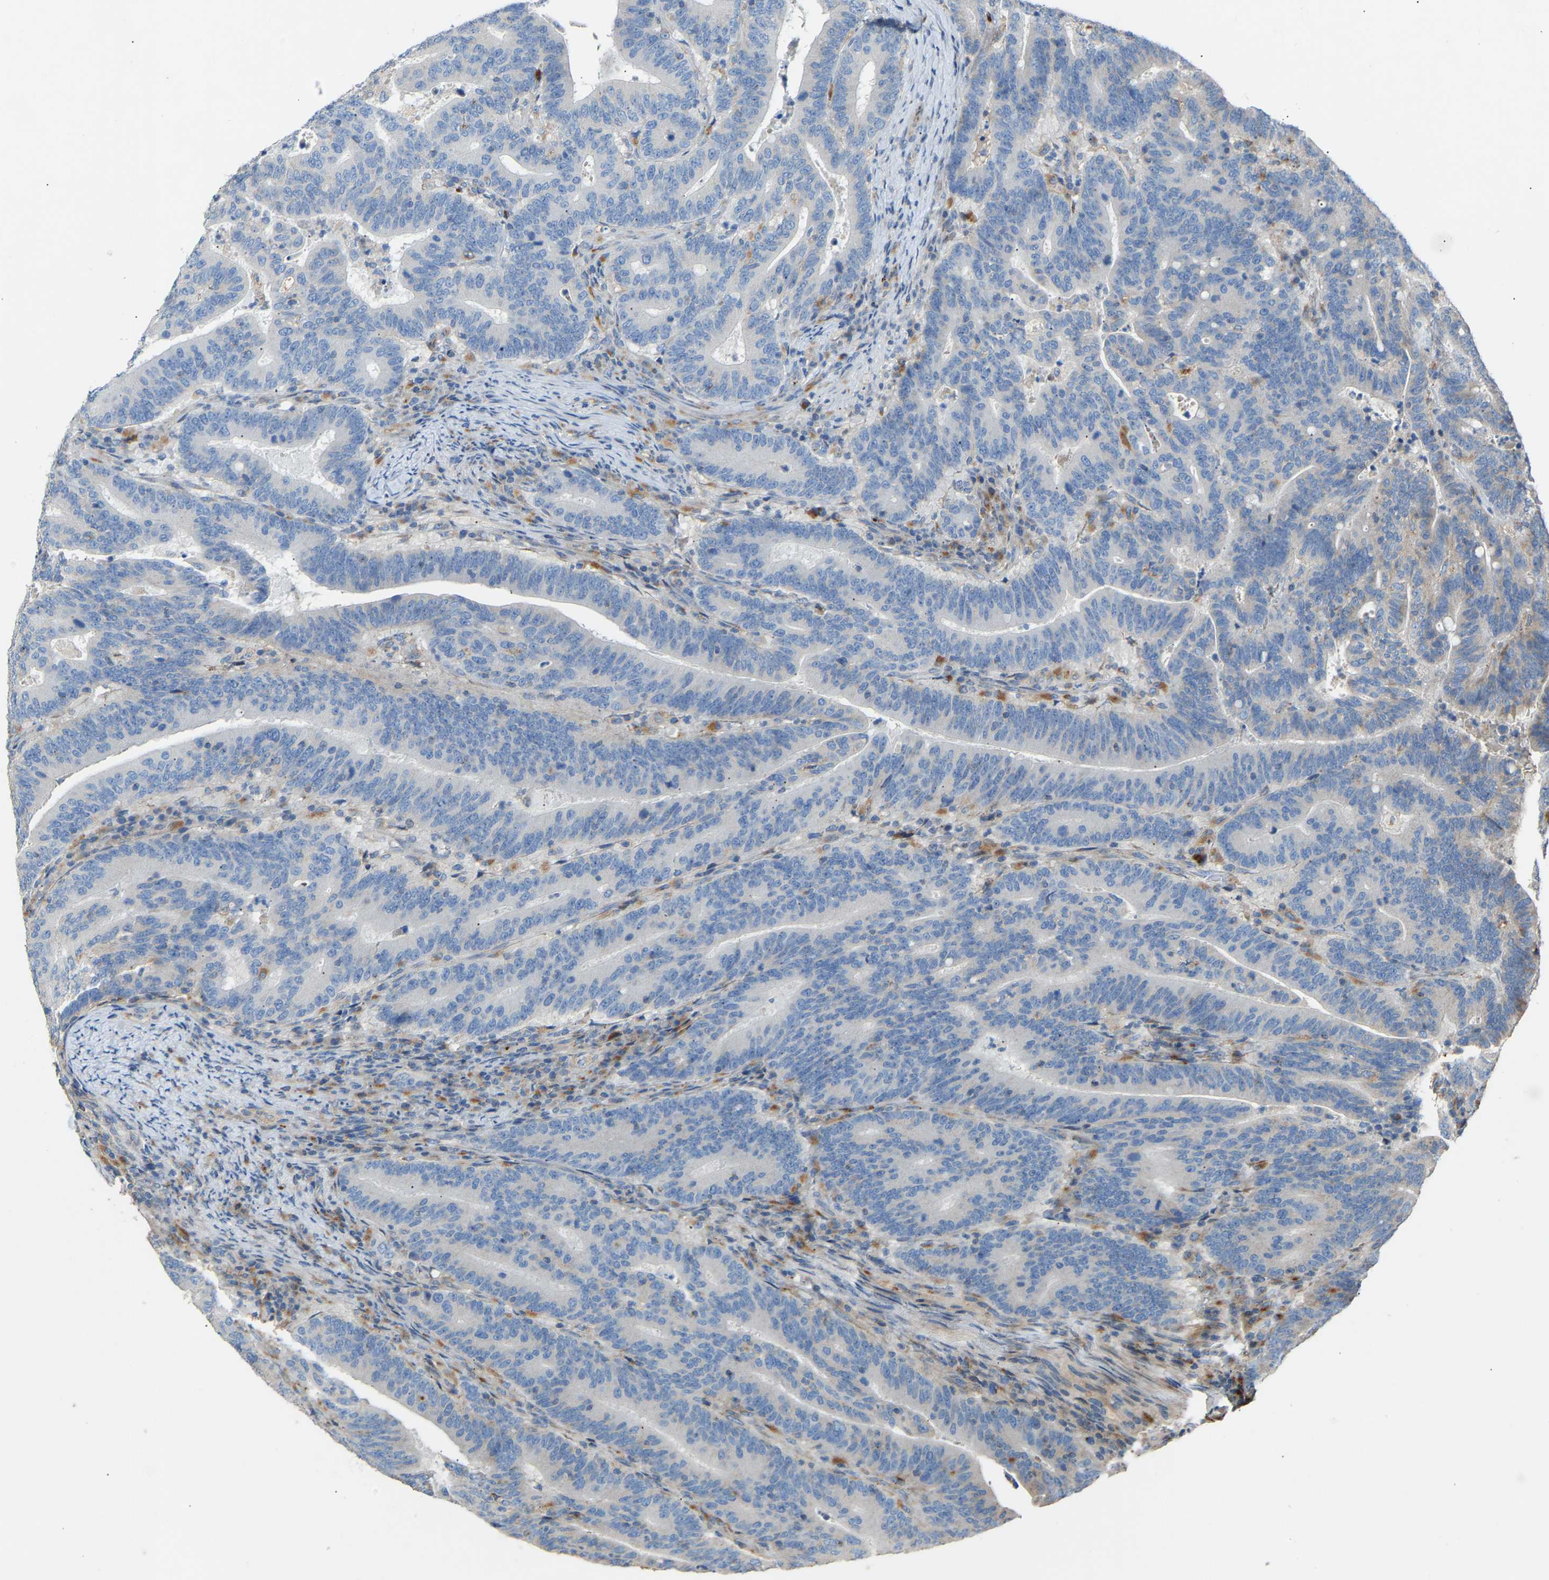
{"staining": {"intensity": "negative", "quantity": "none", "location": "none"}, "tissue": "colorectal cancer", "cell_type": "Tumor cells", "image_type": "cancer", "snomed": [{"axis": "morphology", "description": "Adenocarcinoma, NOS"}, {"axis": "topography", "description": "Colon"}], "caption": "This is a micrograph of IHC staining of adenocarcinoma (colorectal), which shows no expression in tumor cells. (DAB (3,3'-diaminobenzidine) IHC visualized using brightfield microscopy, high magnification).", "gene": "RGP1", "patient": {"sex": "female", "age": 66}}